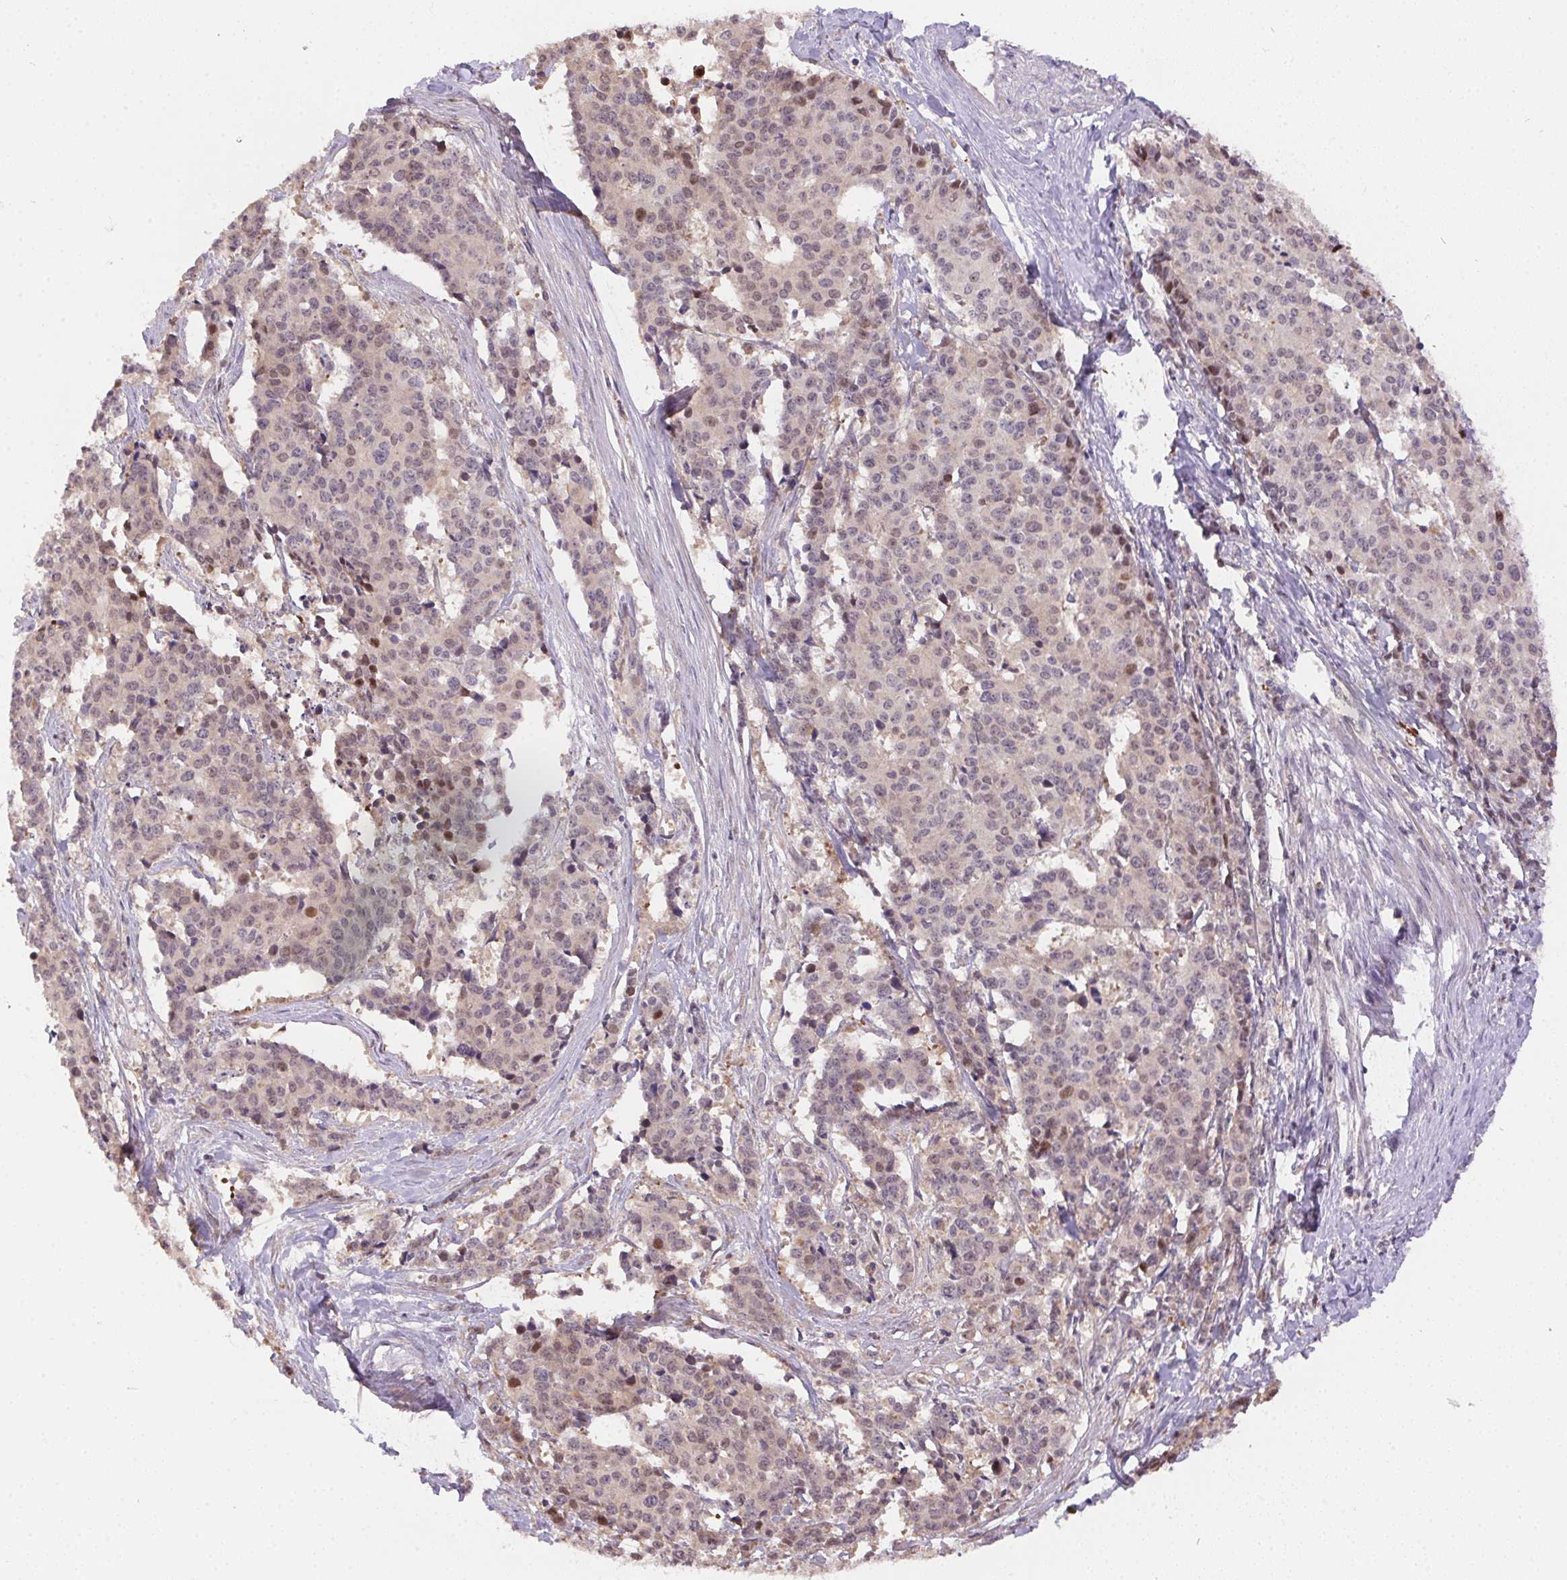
{"staining": {"intensity": "weak", "quantity": "<25%", "location": "cytoplasmic/membranous,nuclear"}, "tissue": "cervical cancer", "cell_type": "Tumor cells", "image_type": "cancer", "snomed": [{"axis": "morphology", "description": "Squamous cell carcinoma, NOS"}, {"axis": "topography", "description": "Cervix"}], "caption": "Immunohistochemistry histopathology image of neoplastic tissue: squamous cell carcinoma (cervical) stained with DAB shows no significant protein staining in tumor cells. (Brightfield microscopy of DAB immunohistochemistry at high magnification).", "gene": "NUDT16", "patient": {"sex": "female", "age": 28}}